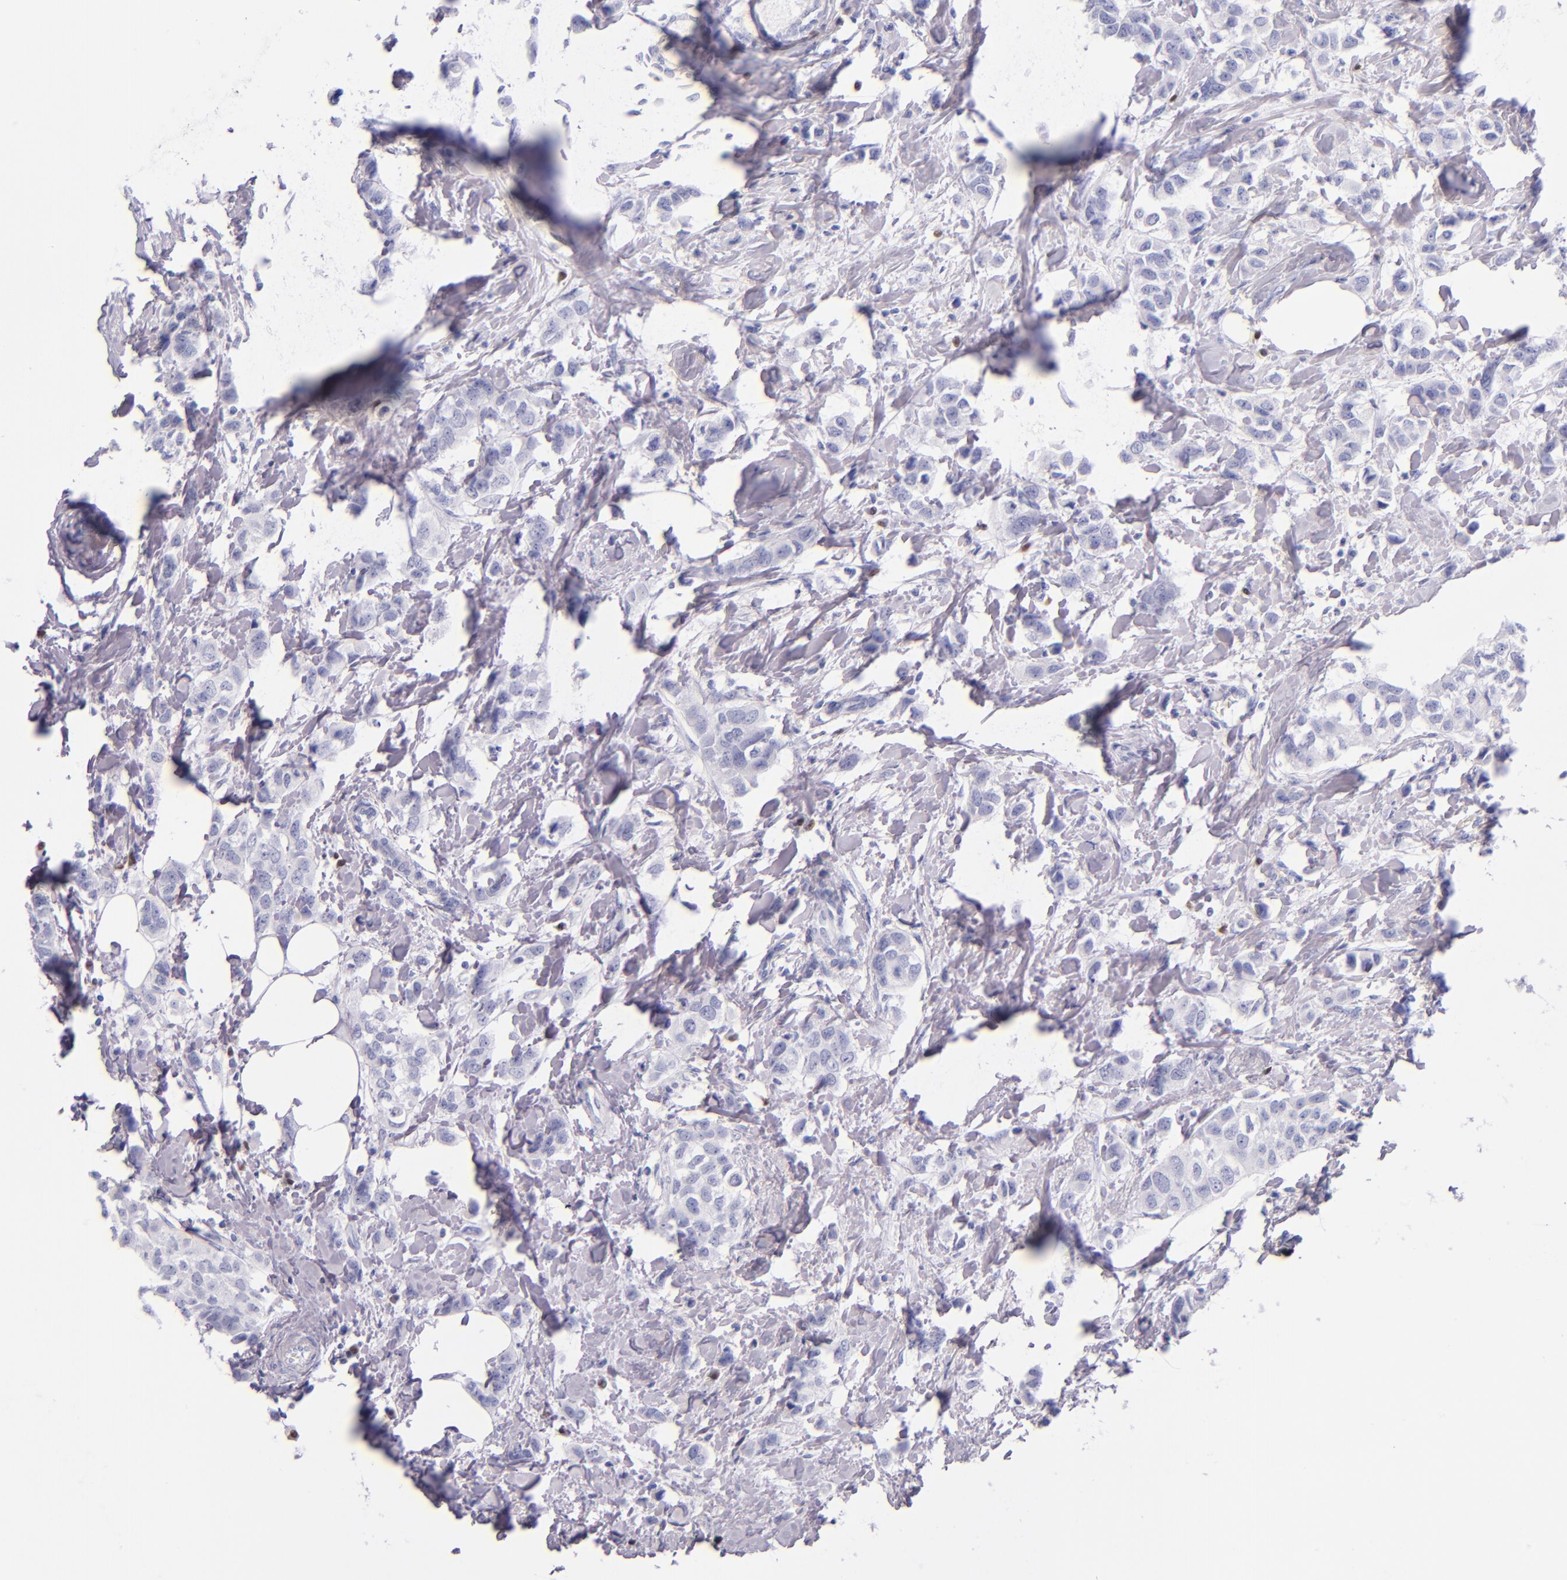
{"staining": {"intensity": "negative", "quantity": "none", "location": "none"}, "tissue": "breast cancer", "cell_type": "Tumor cells", "image_type": "cancer", "snomed": [{"axis": "morphology", "description": "Normal tissue, NOS"}, {"axis": "morphology", "description": "Duct carcinoma"}, {"axis": "topography", "description": "Breast"}], "caption": "IHC histopathology image of neoplastic tissue: breast invasive ductal carcinoma stained with DAB shows no significant protein expression in tumor cells. Nuclei are stained in blue.", "gene": "IRF4", "patient": {"sex": "female", "age": 50}}